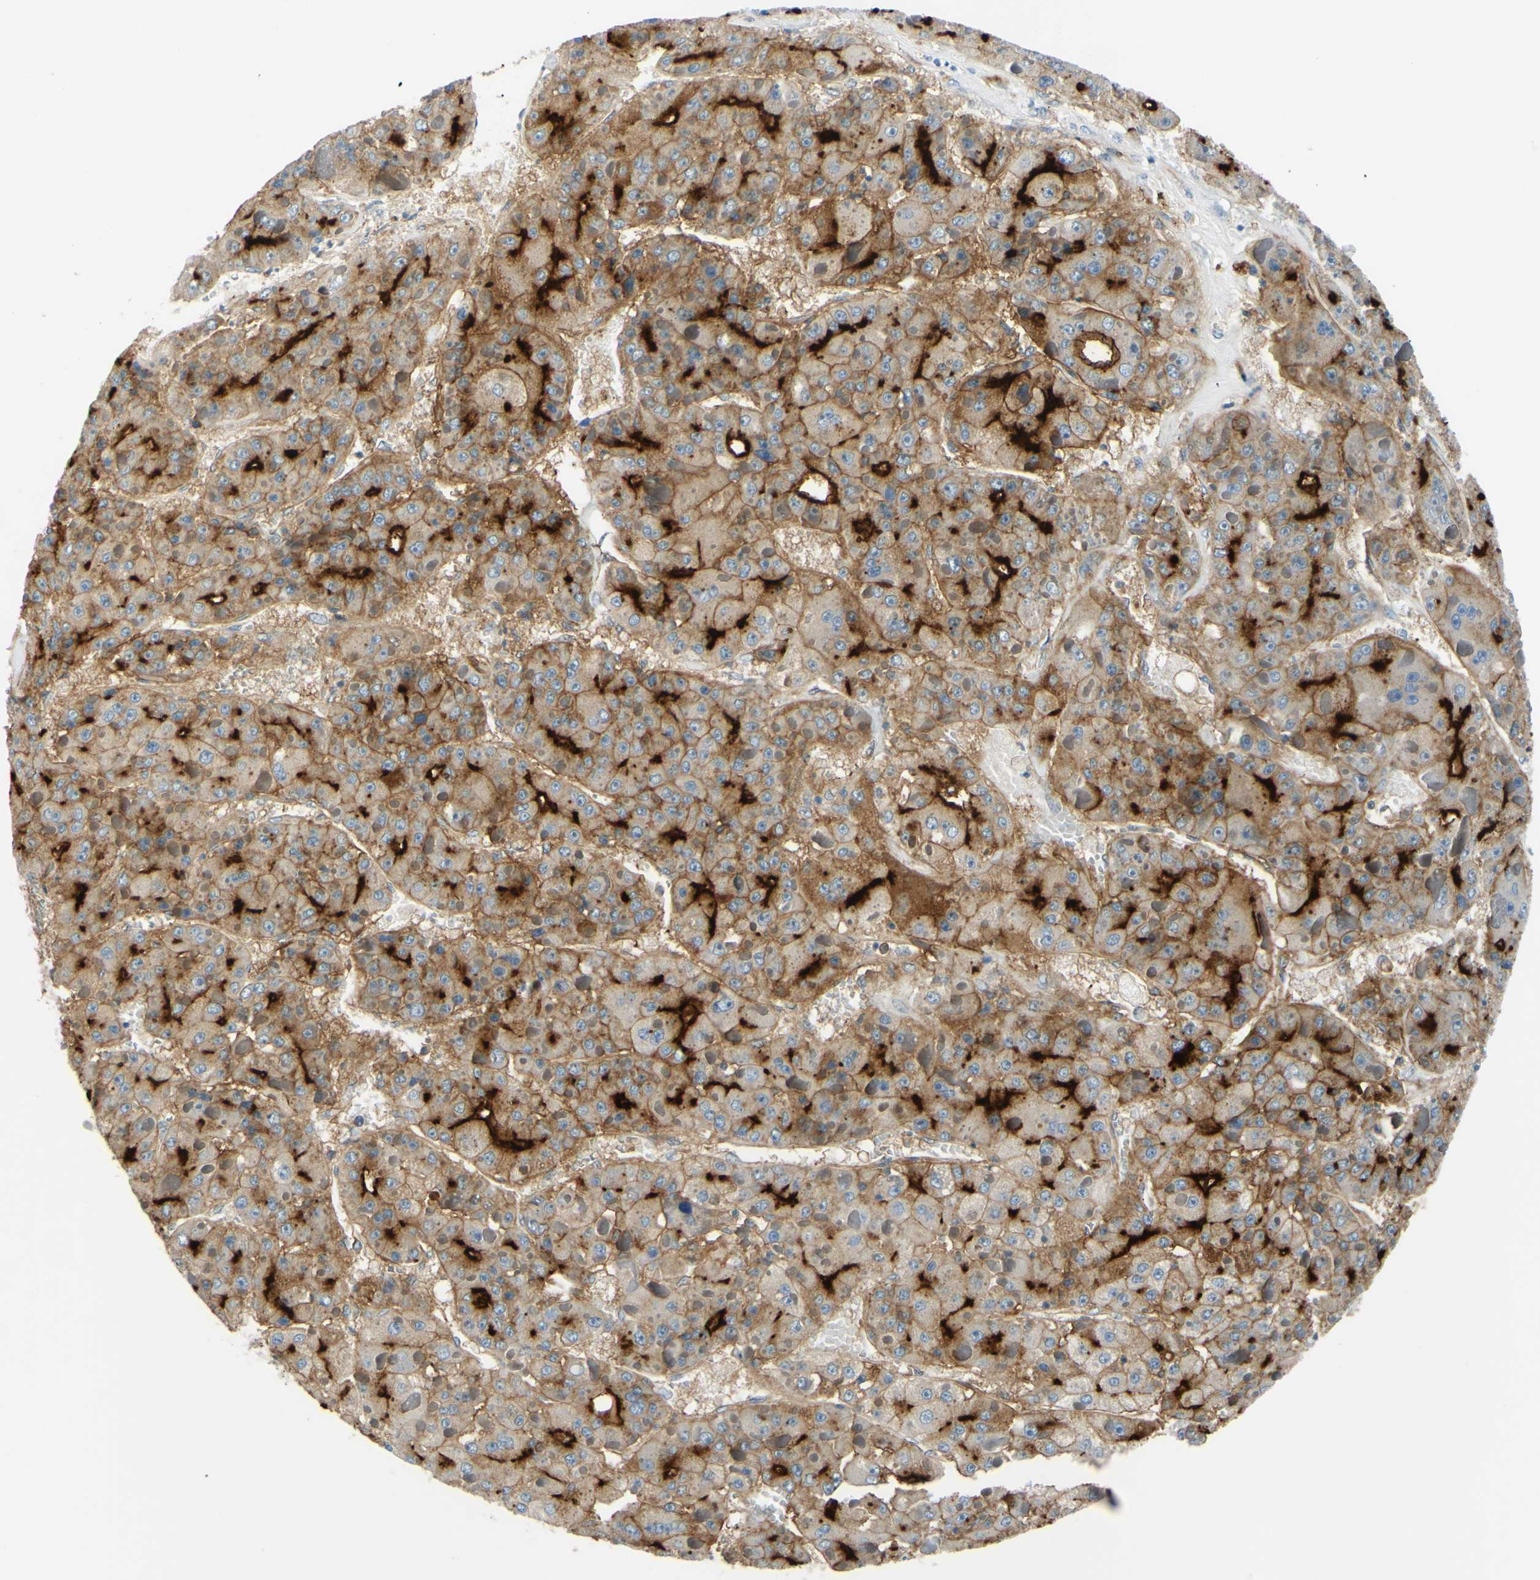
{"staining": {"intensity": "moderate", "quantity": ">75%", "location": "cytoplasmic/membranous"}, "tissue": "liver cancer", "cell_type": "Tumor cells", "image_type": "cancer", "snomed": [{"axis": "morphology", "description": "Carcinoma, Hepatocellular, NOS"}, {"axis": "topography", "description": "Liver"}], "caption": "Liver cancer was stained to show a protein in brown. There is medium levels of moderate cytoplasmic/membranous staining in approximately >75% of tumor cells.", "gene": "ARHGAP1", "patient": {"sex": "female", "age": 73}}